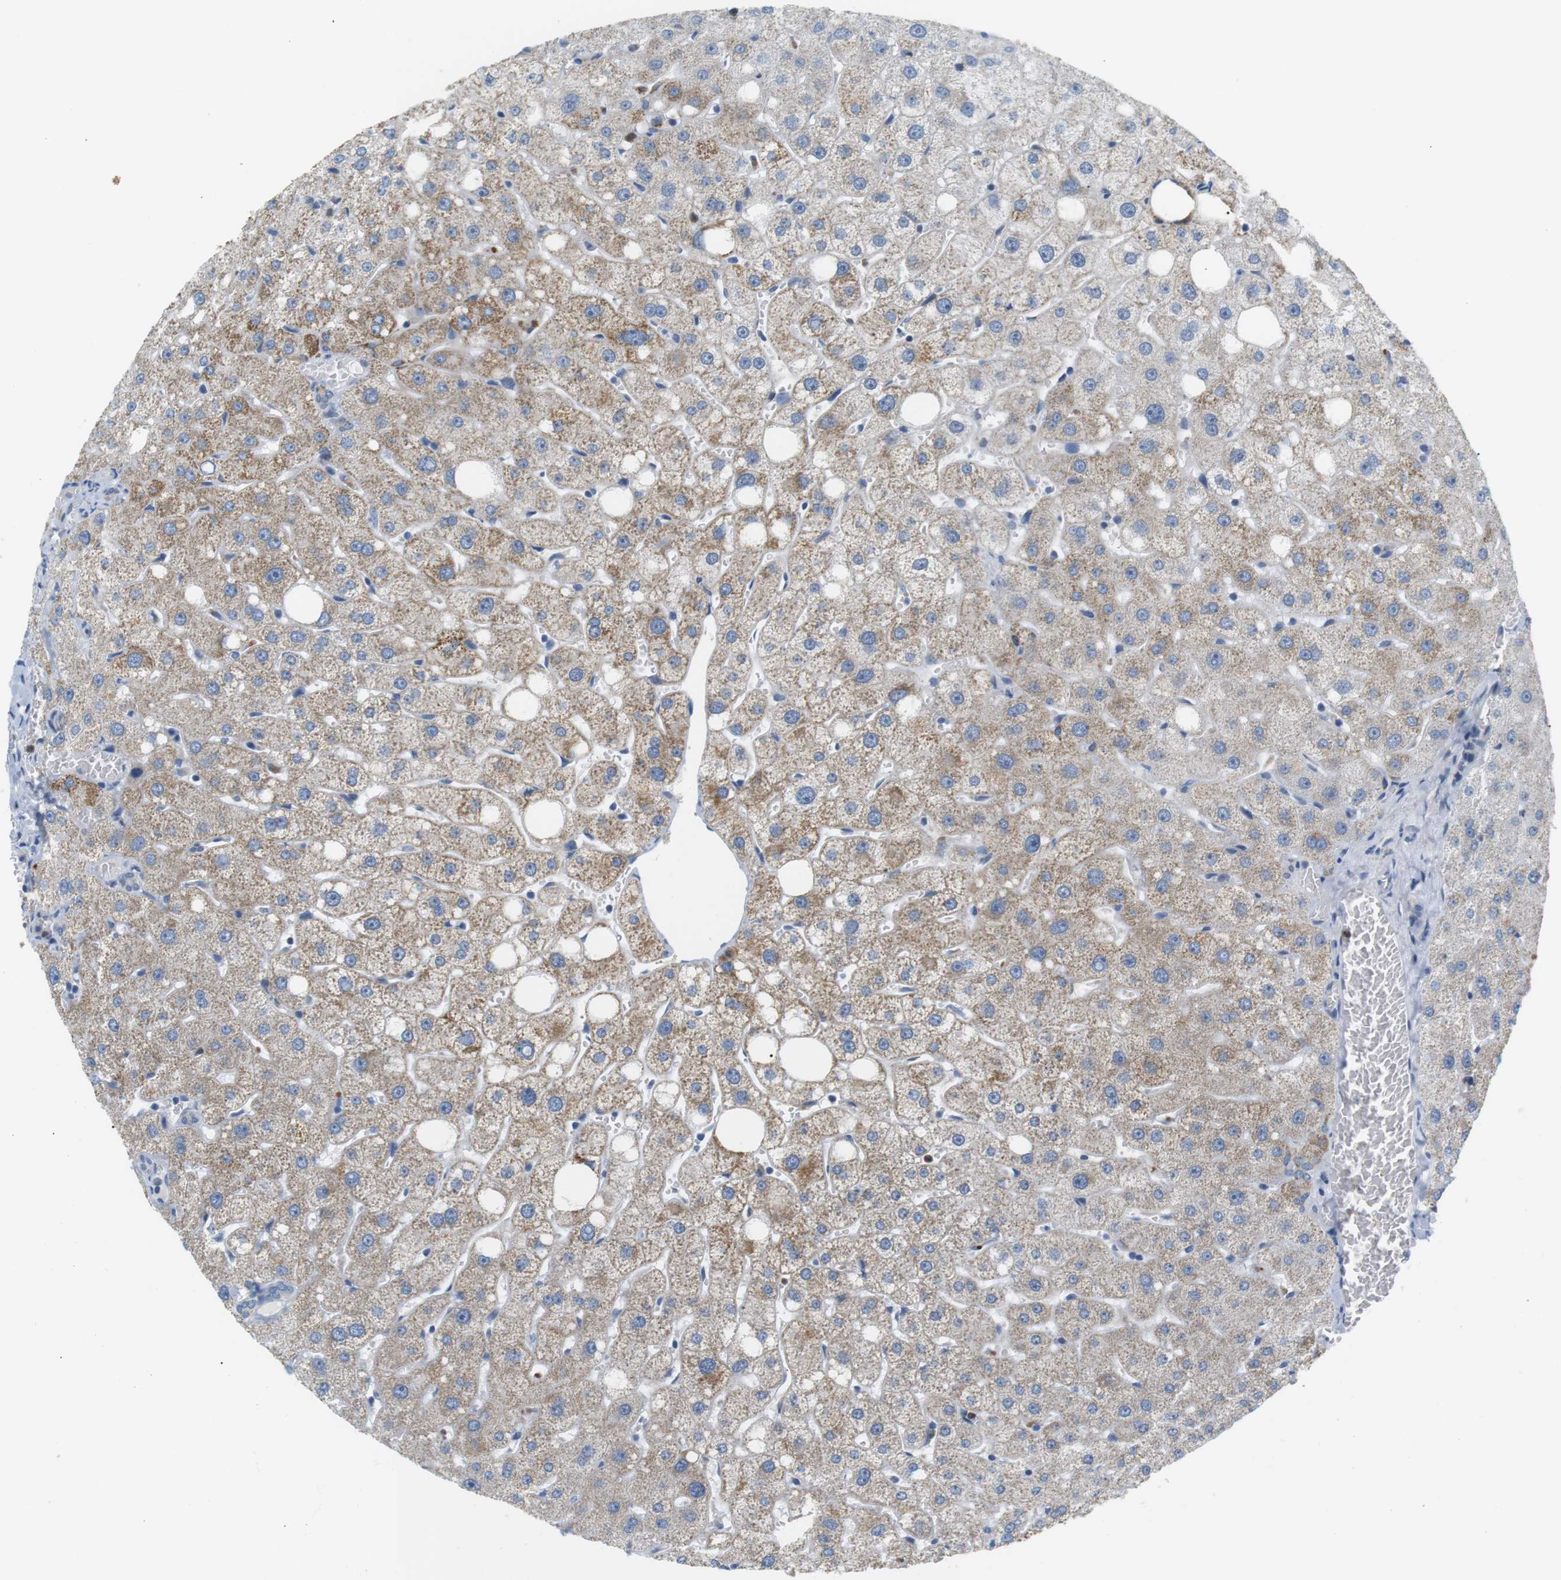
{"staining": {"intensity": "negative", "quantity": "none", "location": "none"}, "tissue": "liver", "cell_type": "Cholangiocytes", "image_type": "normal", "snomed": [{"axis": "morphology", "description": "Normal tissue, NOS"}, {"axis": "topography", "description": "Liver"}], "caption": "The micrograph displays no significant positivity in cholangiocytes of liver. Brightfield microscopy of IHC stained with DAB (3,3'-diaminobenzidine) (brown) and hematoxylin (blue), captured at high magnification.", "gene": "CD300E", "patient": {"sex": "male", "age": 73}}